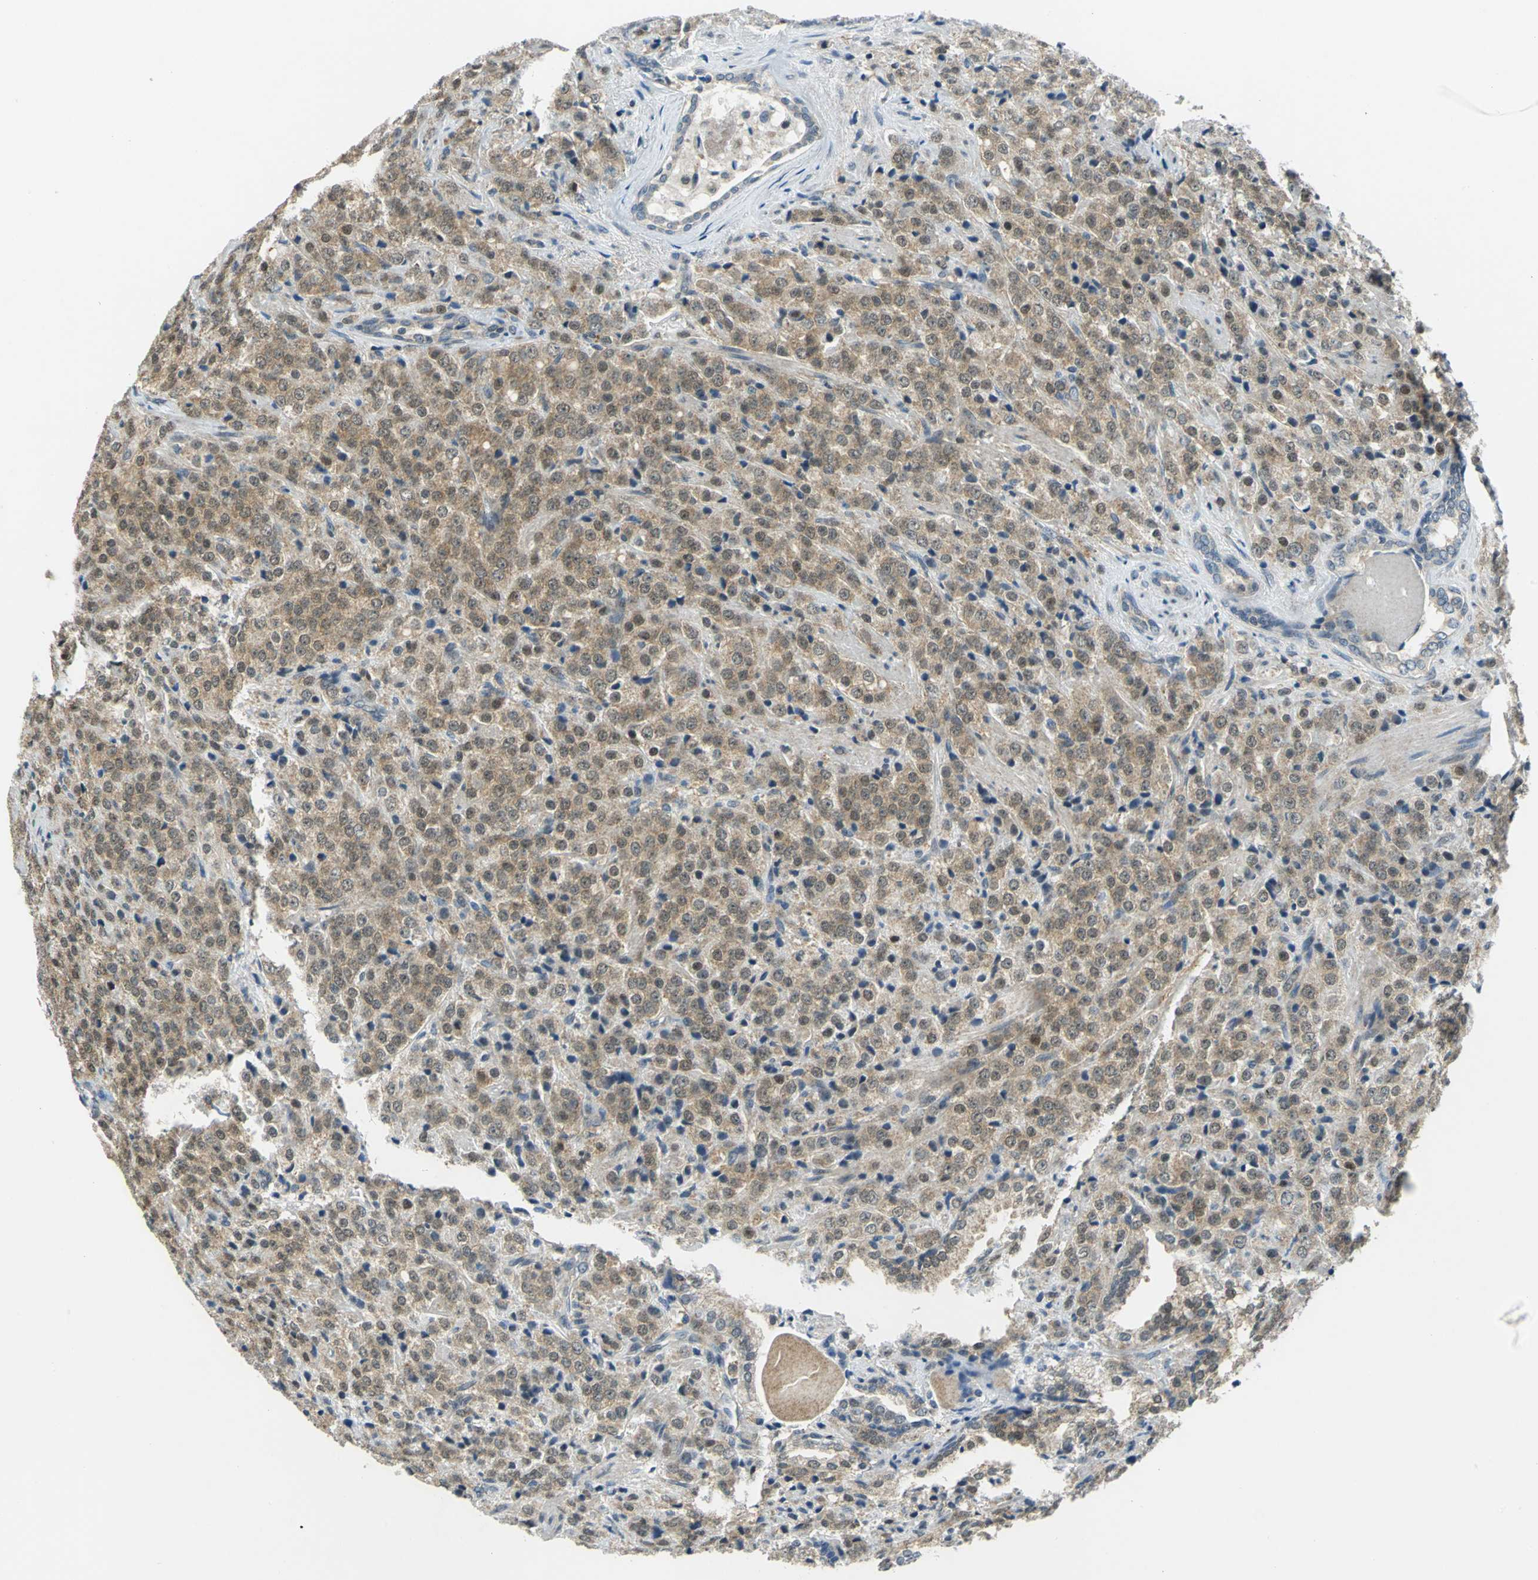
{"staining": {"intensity": "moderate", "quantity": ">75%", "location": "cytoplasmic/membranous"}, "tissue": "prostate cancer", "cell_type": "Tumor cells", "image_type": "cancer", "snomed": [{"axis": "morphology", "description": "Adenocarcinoma, Medium grade"}, {"axis": "topography", "description": "Prostate"}], "caption": "Prostate cancer (medium-grade adenocarcinoma) stained with IHC exhibits moderate cytoplasmic/membranous positivity in approximately >75% of tumor cells. (Brightfield microscopy of DAB IHC at high magnification).", "gene": "PIN1", "patient": {"sex": "male", "age": 70}}